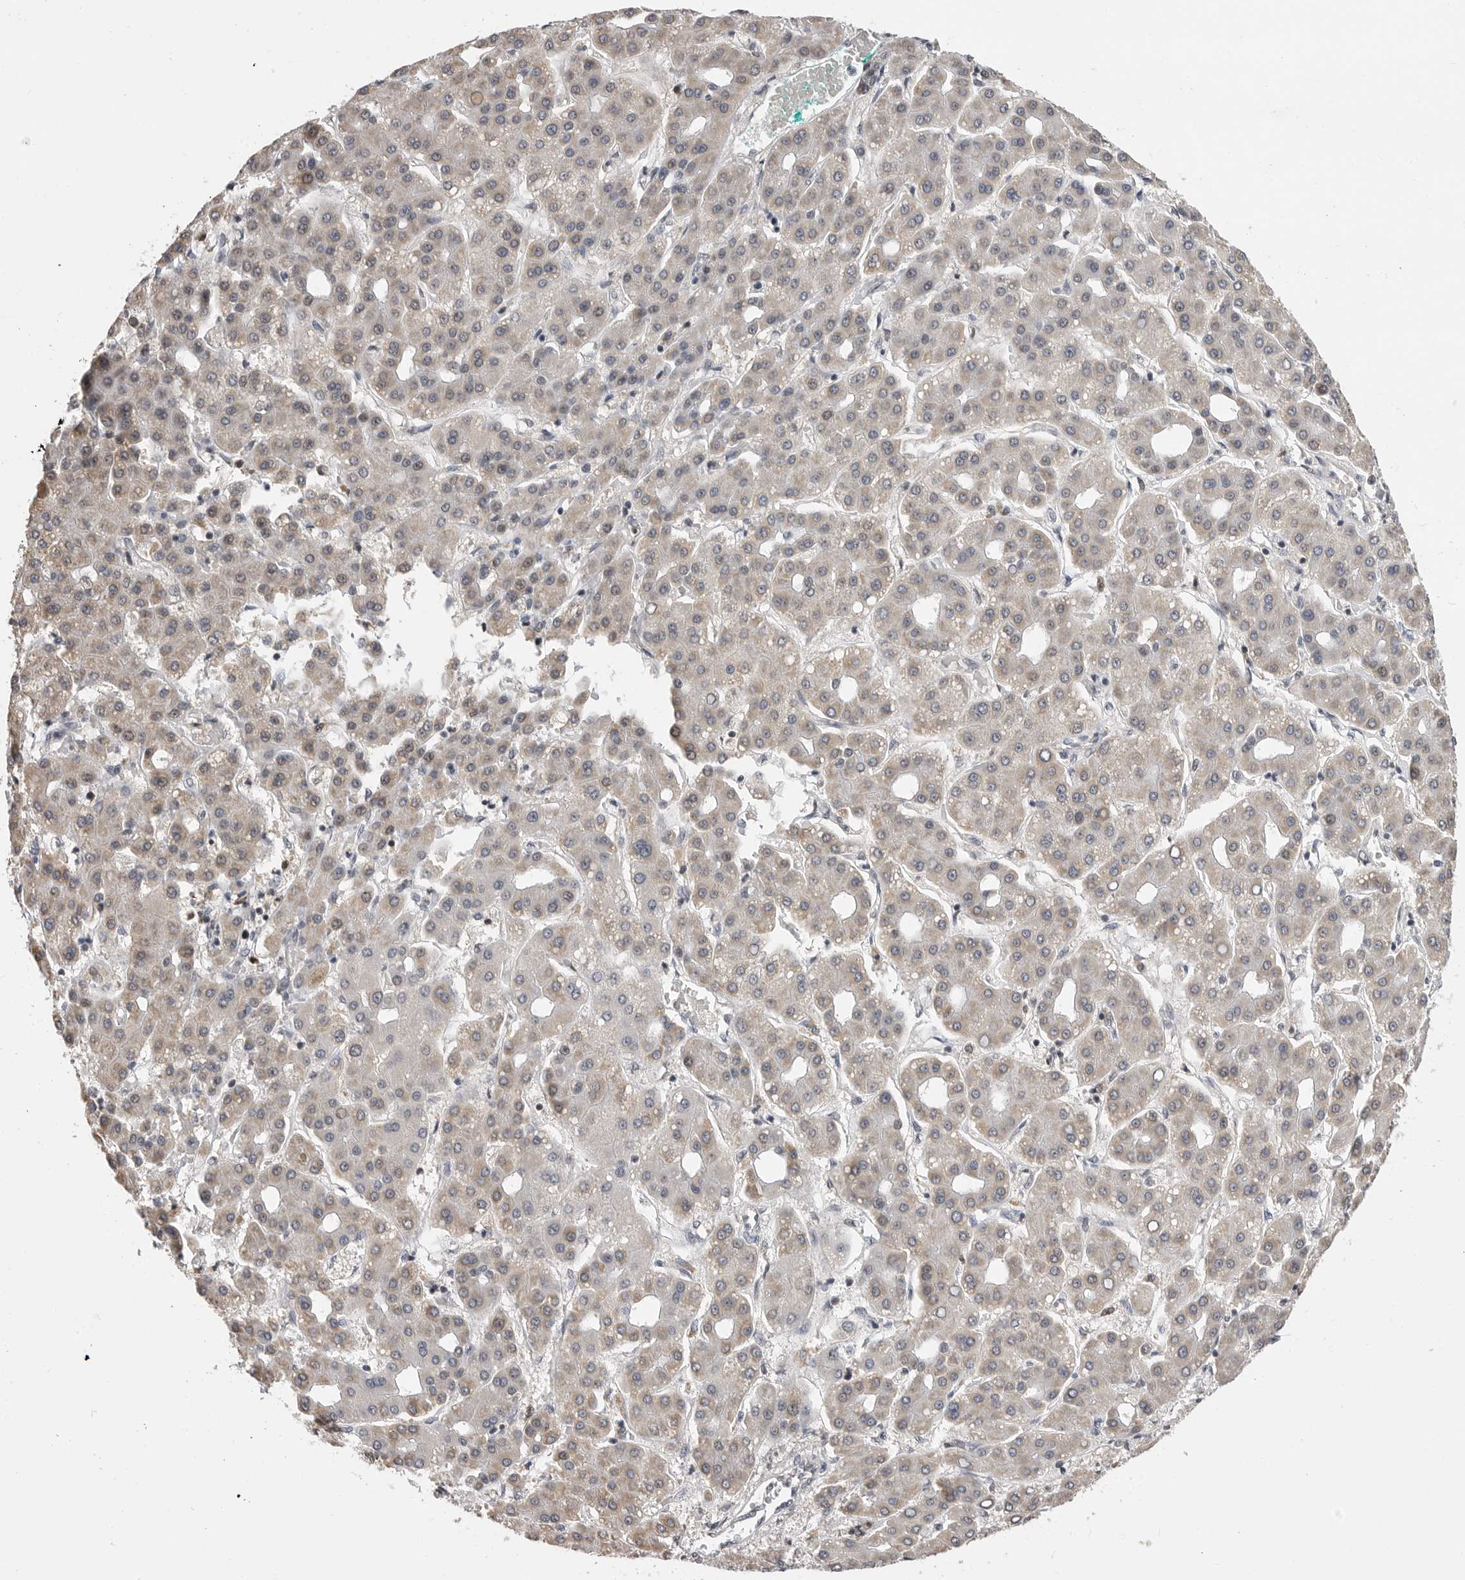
{"staining": {"intensity": "weak", "quantity": "25%-75%", "location": "cytoplasmic/membranous"}, "tissue": "liver cancer", "cell_type": "Tumor cells", "image_type": "cancer", "snomed": [{"axis": "morphology", "description": "Carcinoma, Hepatocellular, NOS"}, {"axis": "topography", "description": "Liver"}], "caption": "High-power microscopy captured an immunohistochemistry (IHC) photomicrograph of liver cancer, revealing weak cytoplasmic/membranous positivity in approximately 25%-75% of tumor cells.", "gene": "SMARCC1", "patient": {"sex": "male", "age": 65}}